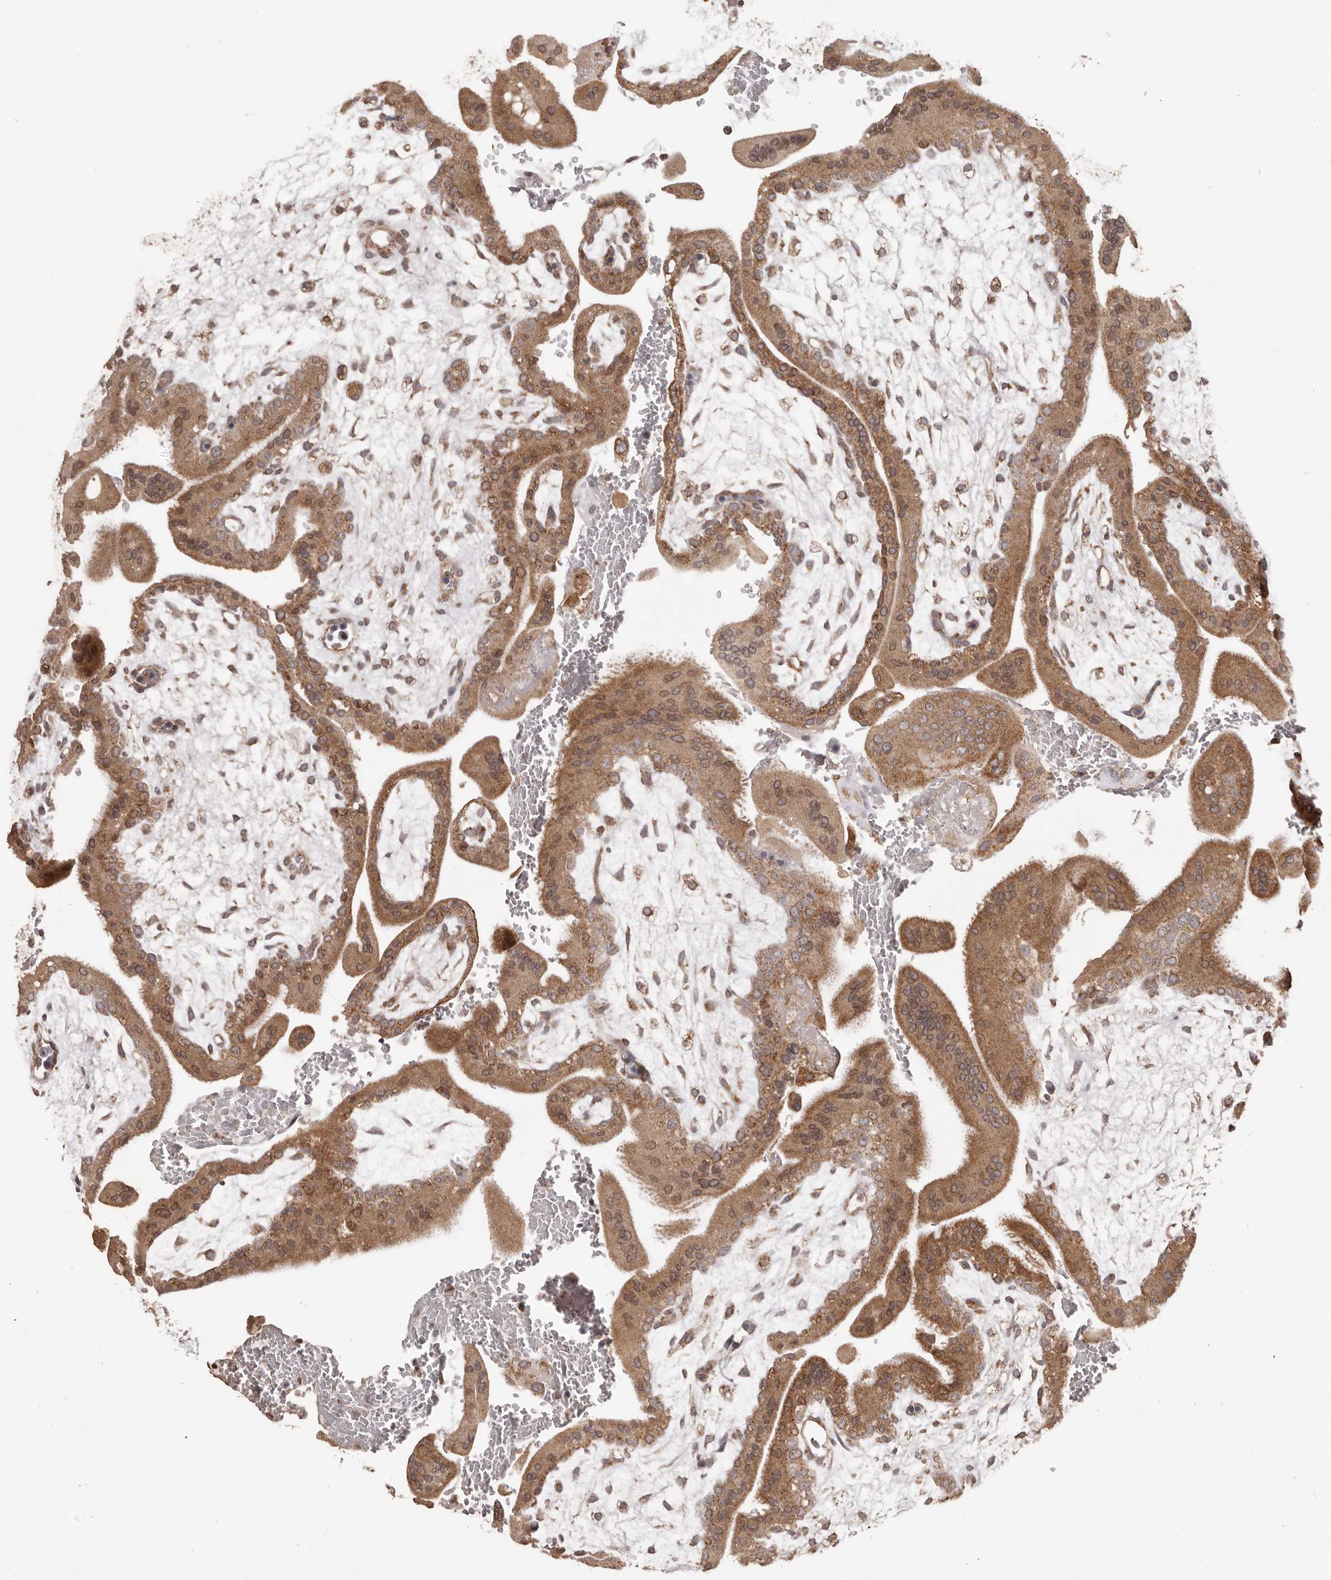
{"staining": {"intensity": "moderate", "quantity": ">75%", "location": "cytoplasmic/membranous"}, "tissue": "placenta", "cell_type": "Trophoblastic cells", "image_type": "normal", "snomed": [{"axis": "morphology", "description": "Normal tissue, NOS"}, {"axis": "topography", "description": "Placenta"}], "caption": "Protein expression analysis of unremarkable placenta reveals moderate cytoplasmic/membranous expression in approximately >75% of trophoblastic cells. The protein of interest is shown in brown color, while the nuclei are stained blue.", "gene": "CHRM2", "patient": {"sex": "female", "age": 35}}